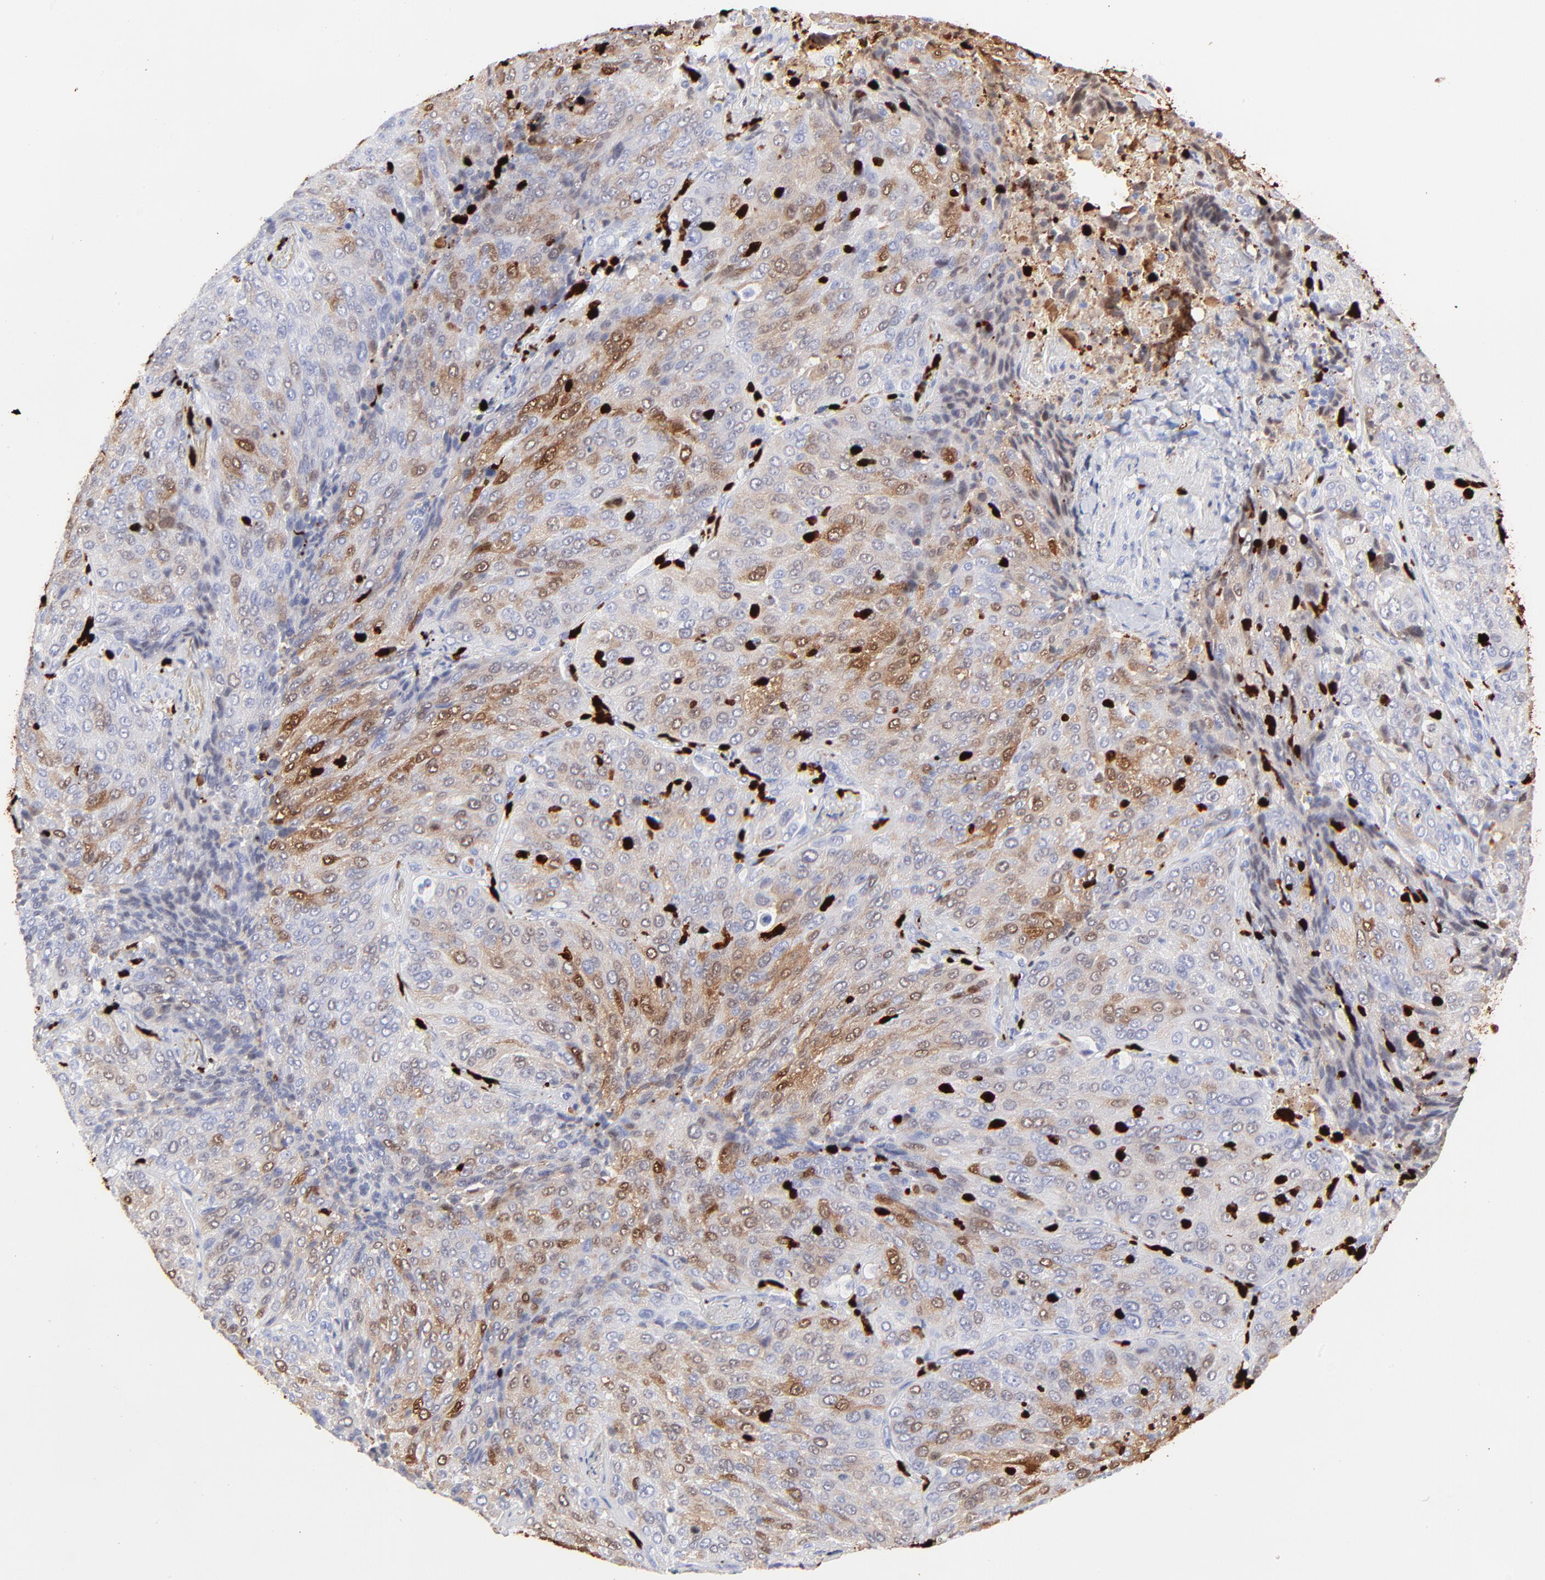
{"staining": {"intensity": "negative", "quantity": "none", "location": "none"}, "tissue": "lung cancer", "cell_type": "Tumor cells", "image_type": "cancer", "snomed": [{"axis": "morphology", "description": "Squamous cell carcinoma, NOS"}, {"axis": "topography", "description": "Lung"}], "caption": "Tumor cells show no significant protein positivity in lung cancer (squamous cell carcinoma).", "gene": "S100A12", "patient": {"sex": "male", "age": 54}}